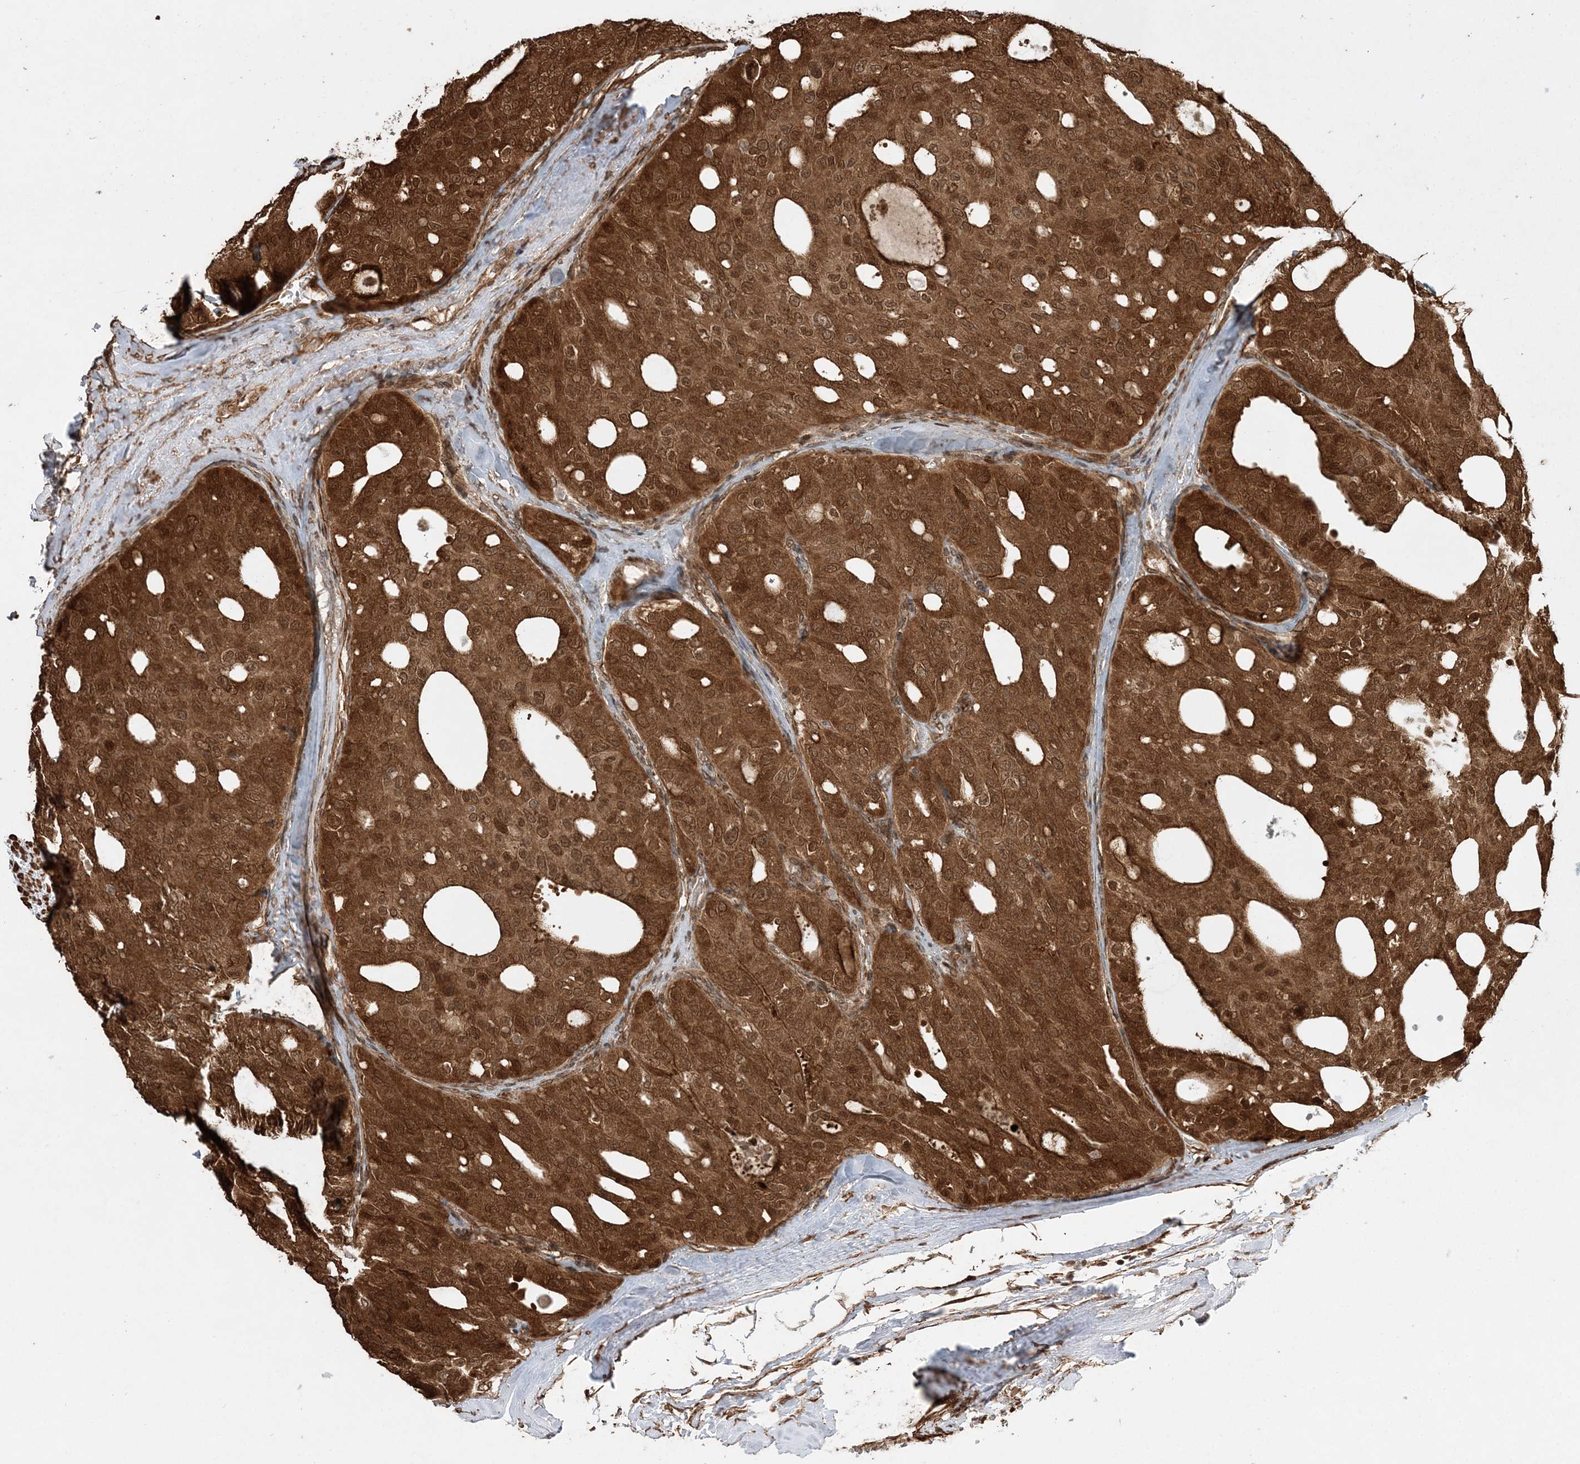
{"staining": {"intensity": "strong", "quantity": ">75%", "location": "cytoplasmic/membranous,nuclear"}, "tissue": "thyroid cancer", "cell_type": "Tumor cells", "image_type": "cancer", "snomed": [{"axis": "morphology", "description": "Follicular adenoma carcinoma, NOS"}, {"axis": "topography", "description": "Thyroid gland"}], "caption": "Protein expression analysis of human thyroid cancer reveals strong cytoplasmic/membranous and nuclear positivity in approximately >75% of tumor cells.", "gene": "ETAA1", "patient": {"sex": "male", "age": 75}}